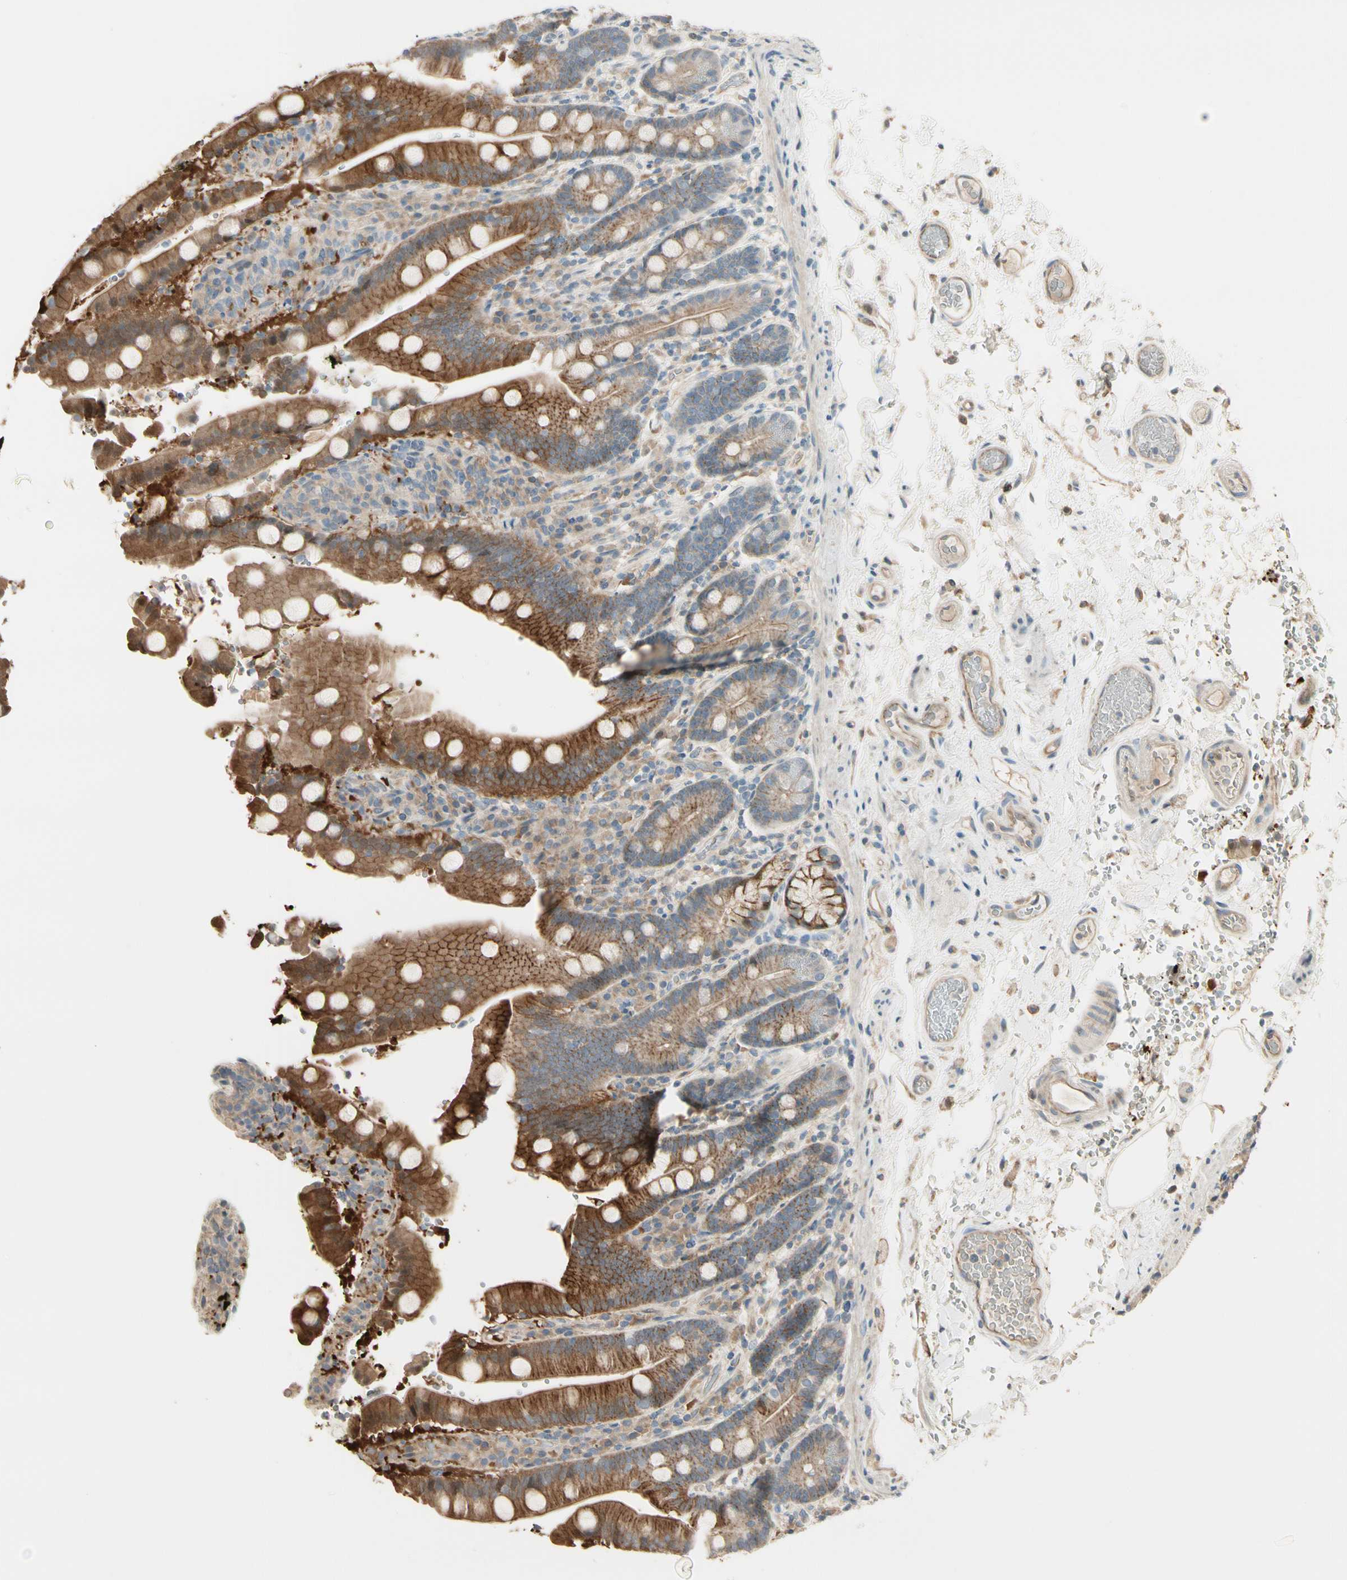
{"staining": {"intensity": "strong", "quantity": ">75%", "location": "cytoplasmic/membranous"}, "tissue": "duodenum", "cell_type": "Glandular cells", "image_type": "normal", "snomed": [{"axis": "morphology", "description": "Normal tissue, NOS"}, {"axis": "topography", "description": "Small intestine, NOS"}], "caption": "Strong cytoplasmic/membranous positivity for a protein is identified in about >75% of glandular cells of normal duodenum using immunohistochemistry (IHC).", "gene": "P3H2", "patient": {"sex": "female", "age": 71}}